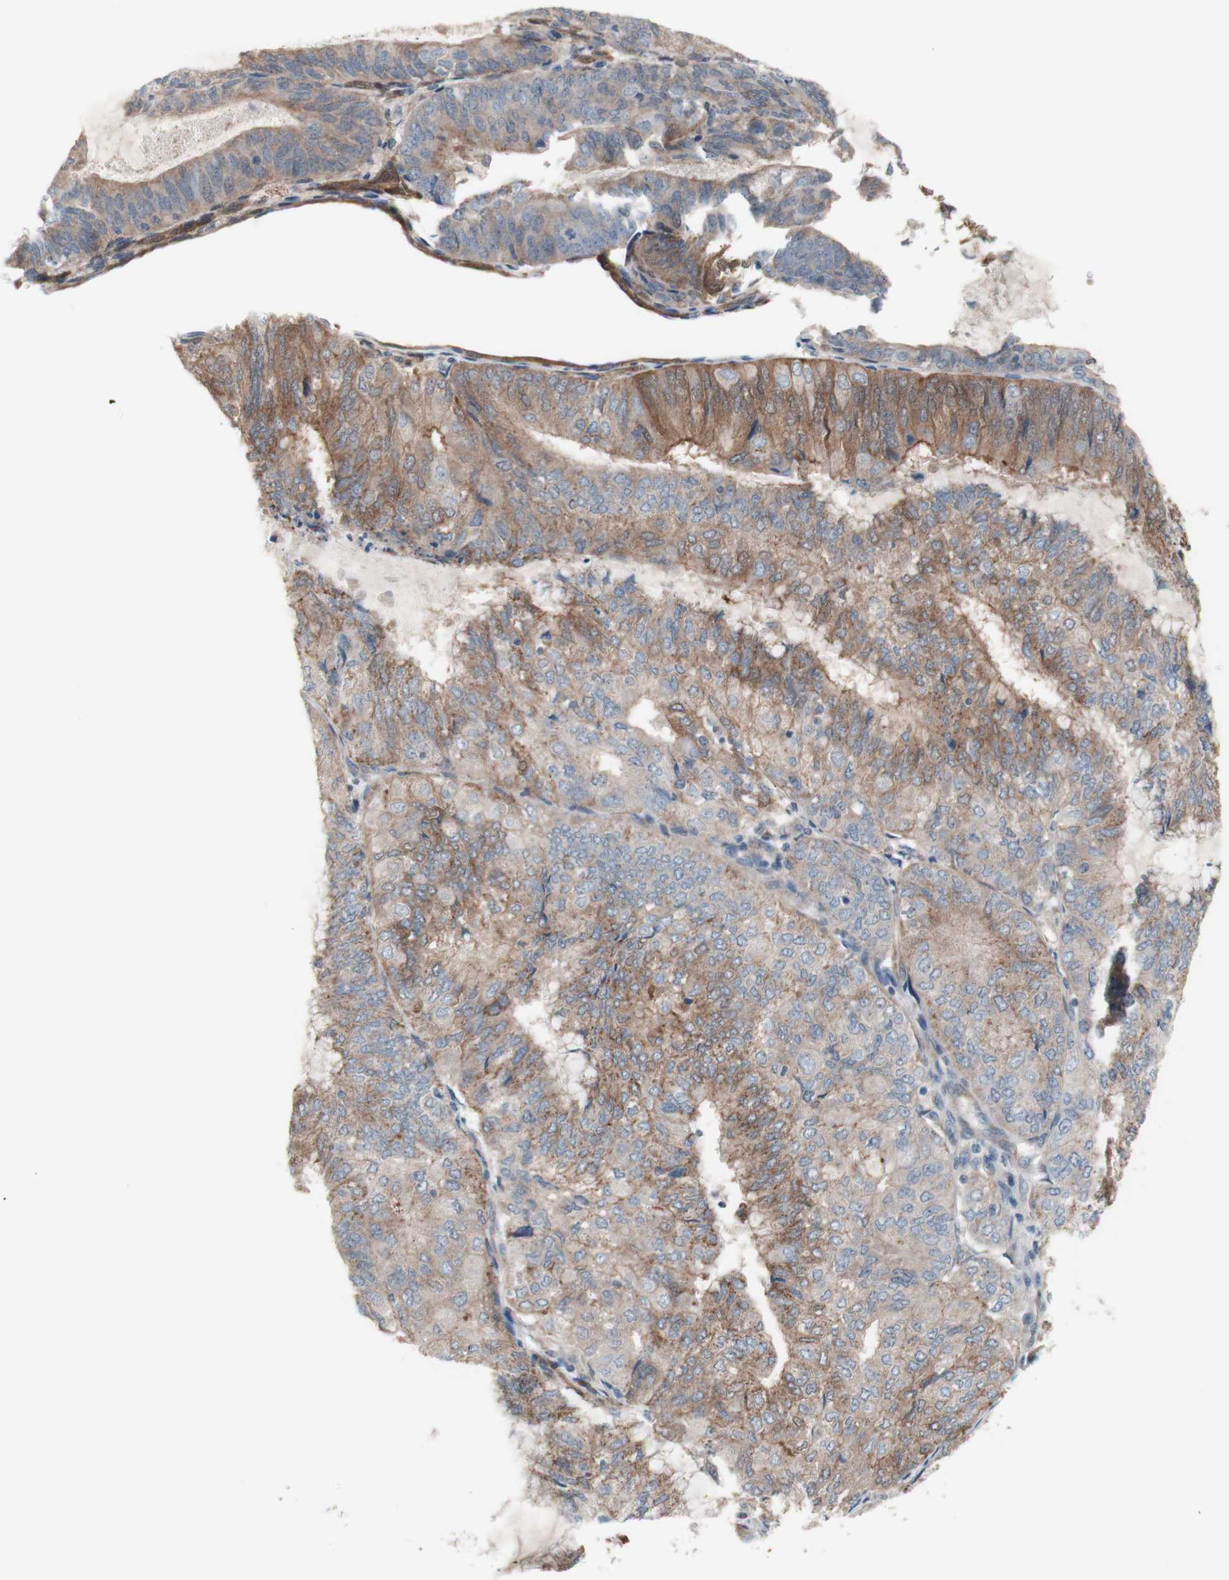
{"staining": {"intensity": "weak", "quantity": ">75%", "location": "cytoplasmic/membranous"}, "tissue": "endometrial cancer", "cell_type": "Tumor cells", "image_type": "cancer", "snomed": [{"axis": "morphology", "description": "Adenocarcinoma, NOS"}, {"axis": "topography", "description": "Endometrium"}], "caption": "High-power microscopy captured an immunohistochemistry histopathology image of endometrial cancer, revealing weak cytoplasmic/membranous staining in approximately >75% of tumor cells. (Brightfield microscopy of DAB IHC at high magnification).", "gene": "CNN3", "patient": {"sex": "female", "age": 81}}